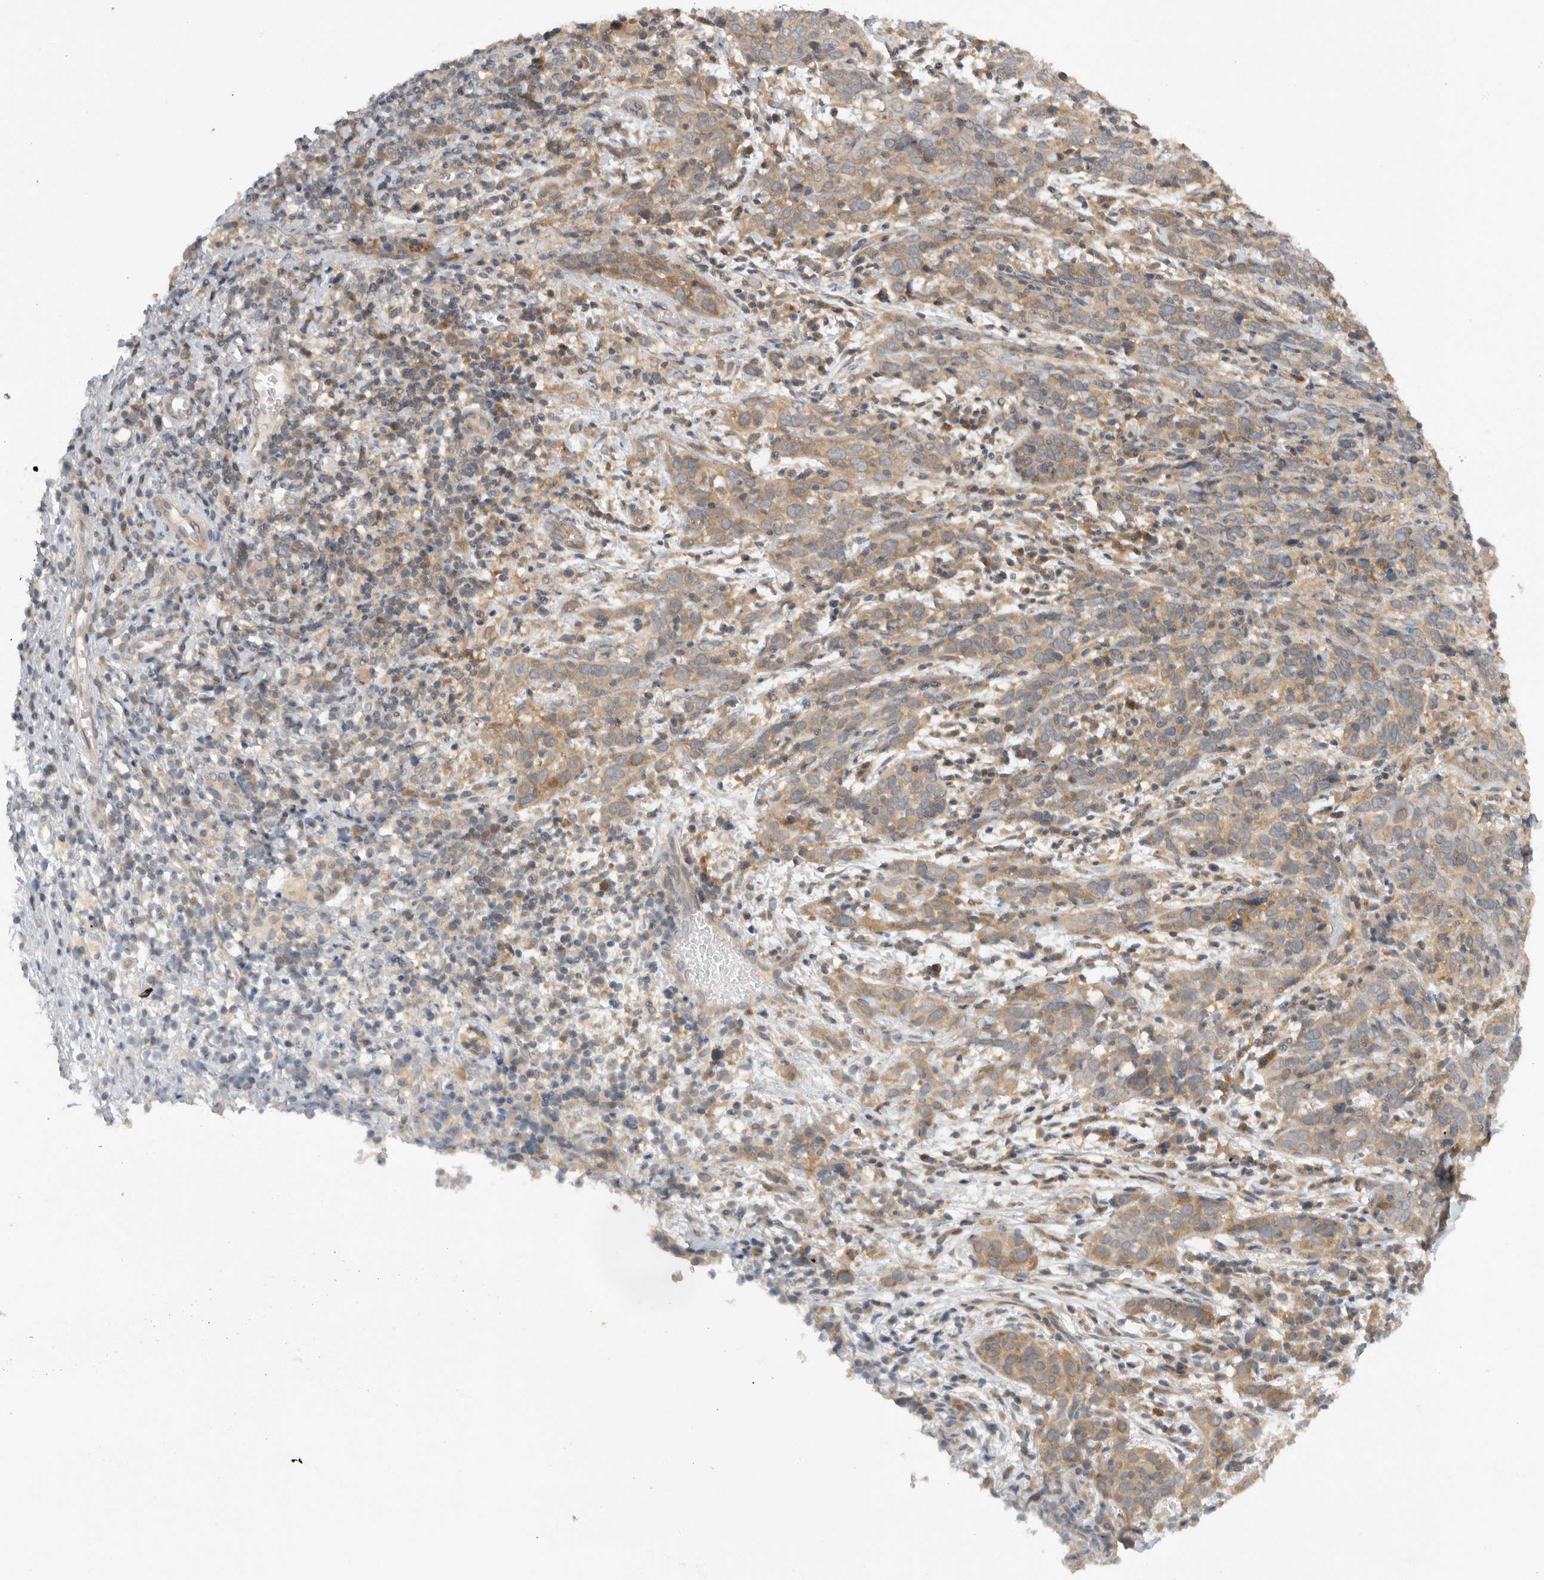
{"staining": {"intensity": "weak", "quantity": ">75%", "location": "cytoplasmic/membranous"}, "tissue": "cervical cancer", "cell_type": "Tumor cells", "image_type": "cancer", "snomed": [{"axis": "morphology", "description": "Squamous cell carcinoma, NOS"}, {"axis": "topography", "description": "Cervix"}], "caption": "IHC of human cervical cancer (squamous cell carcinoma) shows low levels of weak cytoplasmic/membranous positivity in about >75% of tumor cells. (DAB (3,3'-diaminobenzidine) IHC with brightfield microscopy, high magnification).", "gene": "AASDHPPT", "patient": {"sex": "female", "age": 46}}